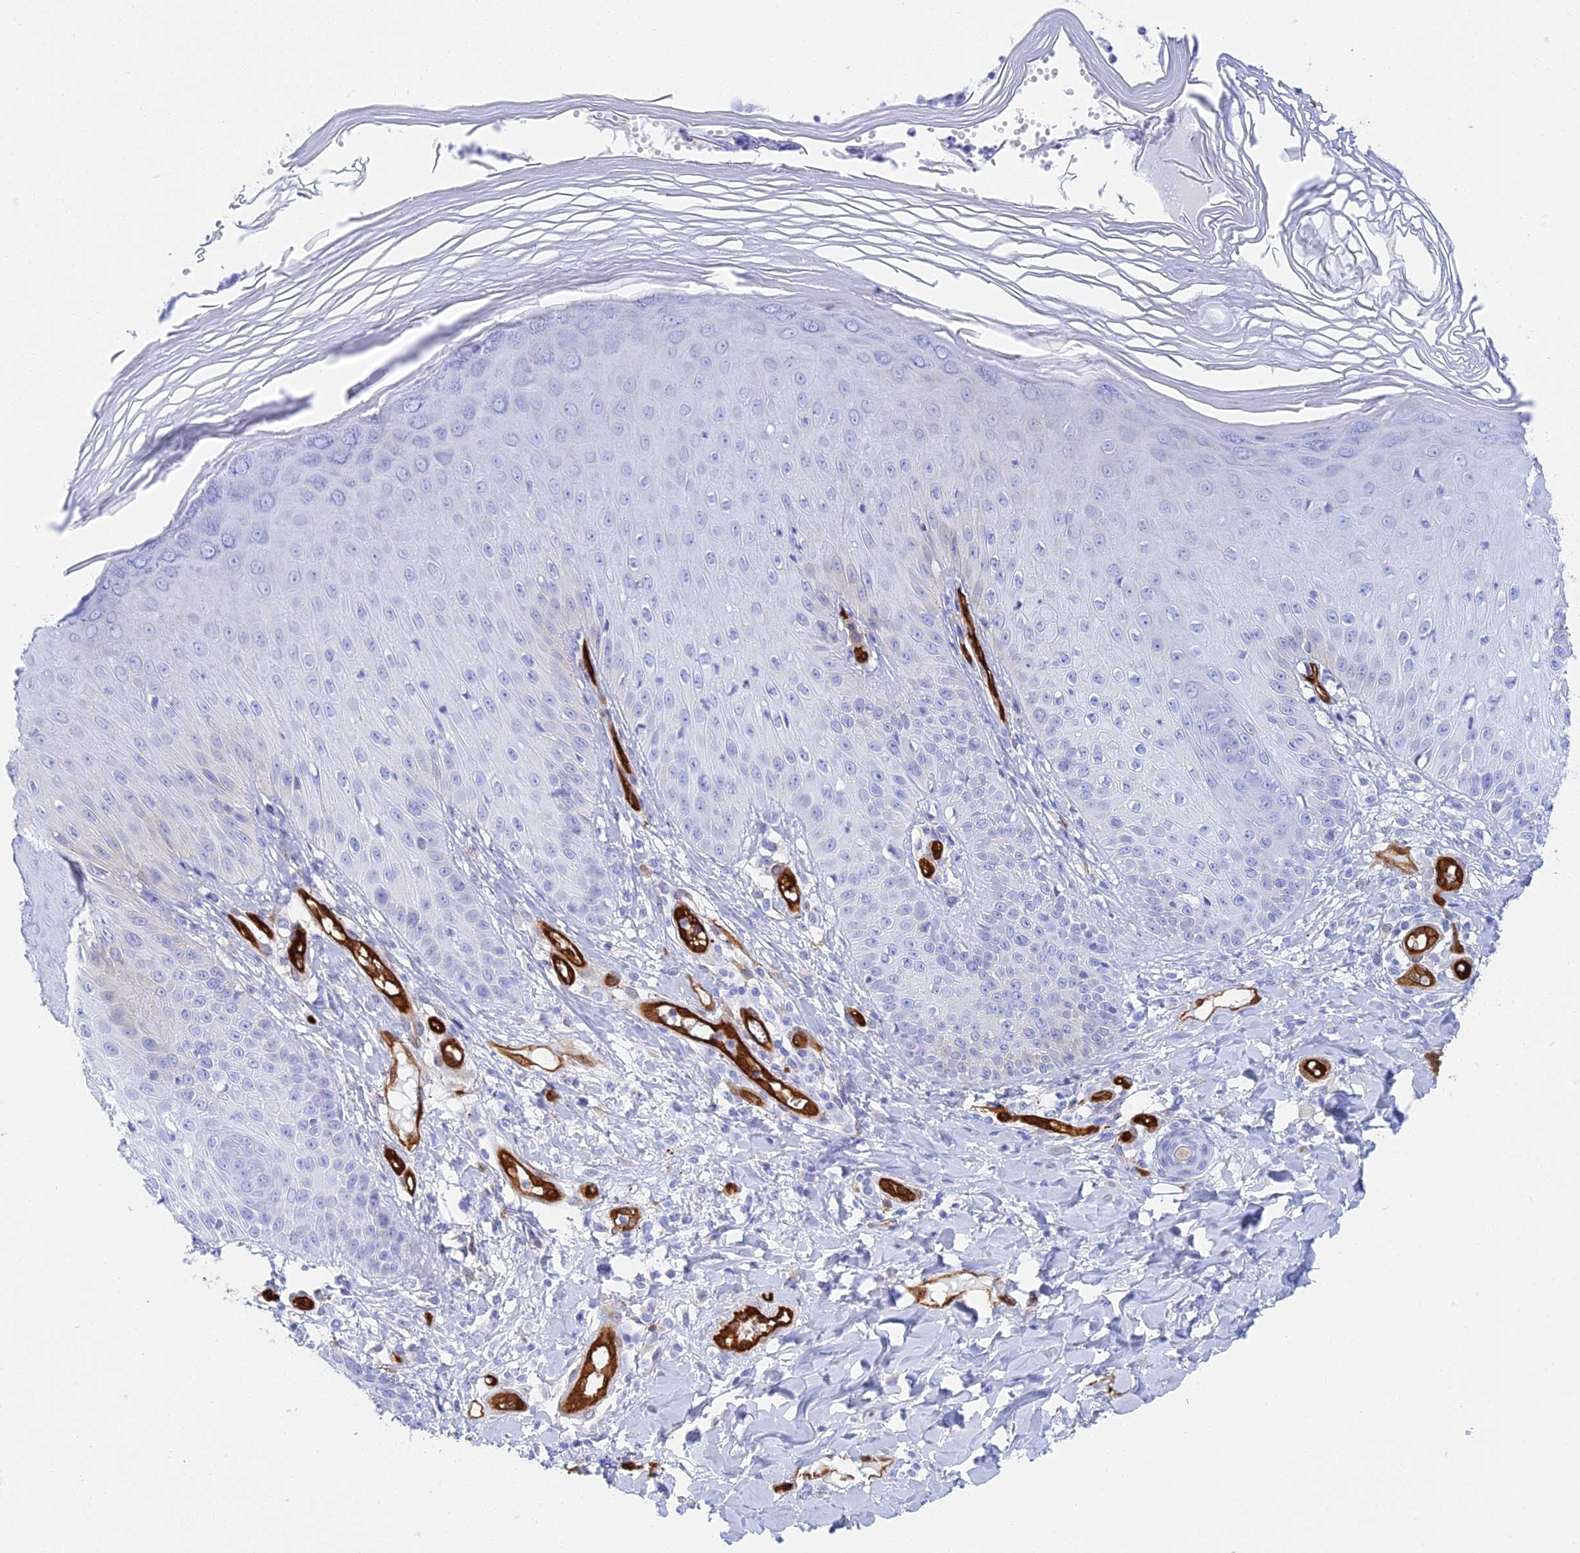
{"staining": {"intensity": "negative", "quantity": "none", "location": "none"}, "tissue": "skin", "cell_type": "Epidermal cells", "image_type": "normal", "snomed": [{"axis": "morphology", "description": "Normal tissue, NOS"}, {"axis": "morphology", "description": "Inflammation, NOS"}, {"axis": "topography", "description": "Soft tissue"}, {"axis": "topography", "description": "Anal"}], "caption": "Immunohistochemical staining of normal human skin demonstrates no significant staining in epidermal cells.", "gene": "CRIP2", "patient": {"sex": "female", "age": 15}}